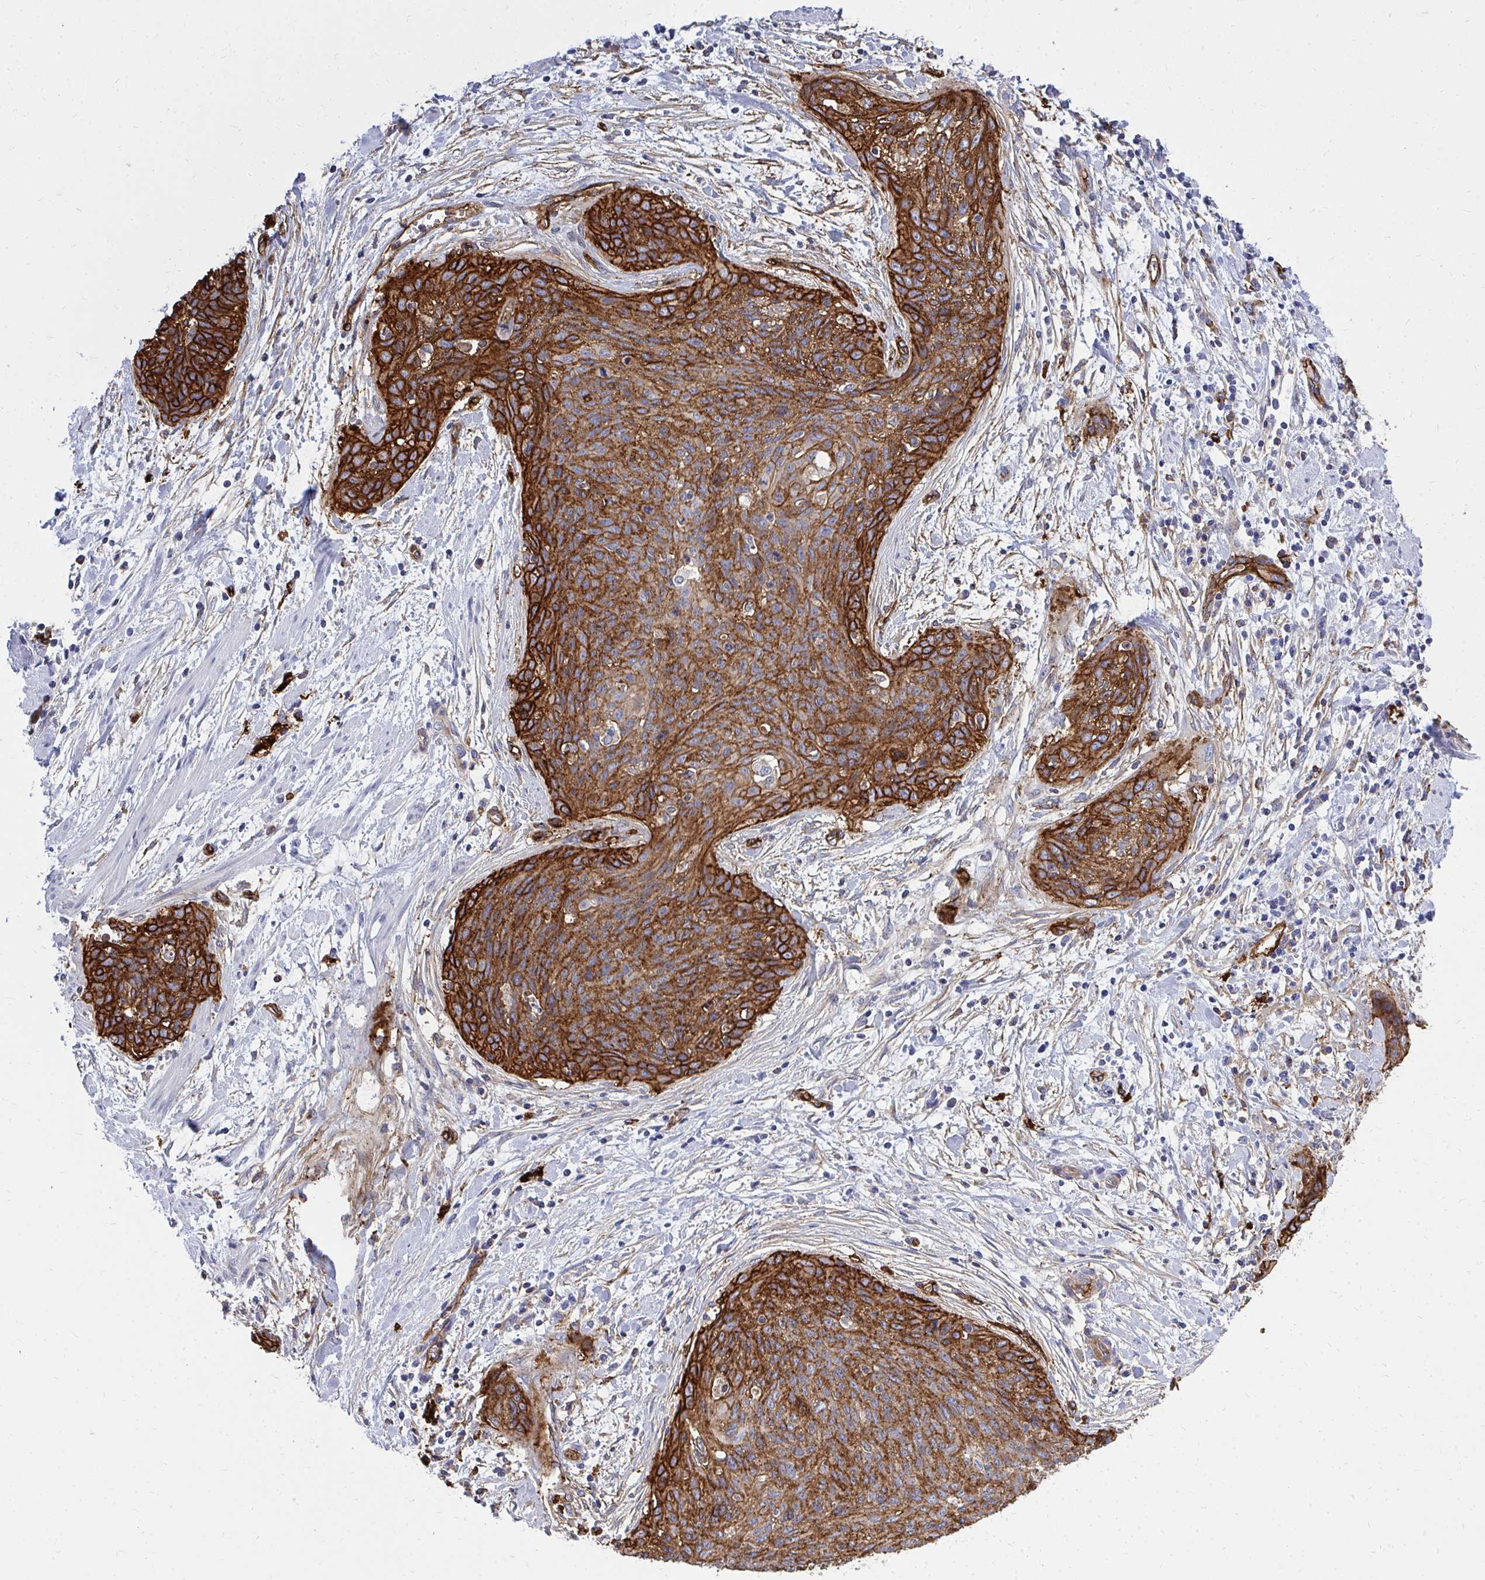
{"staining": {"intensity": "strong", "quantity": ">75%", "location": "cytoplasmic/membranous"}, "tissue": "cervical cancer", "cell_type": "Tumor cells", "image_type": "cancer", "snomed": [{"axis": "morphology", "description": "Squamous cell carcinoma, NOS"}, {"axis": "topography", "description": "Cervix"}], "caption": "DAB (3,3'-diaminobenzidine) immunohistochemical staining of human cervical squamous cell carcinoma shows strong cytoplasmic/membranous protein positivity in about >75% of tumor cells. (DAB (3,3'-diaminobenzidine) = brown stain, brightfield microscopy at high magnification).", "gene": "MARCKSL1", "patient": {"sex": "female", "age": 55}}